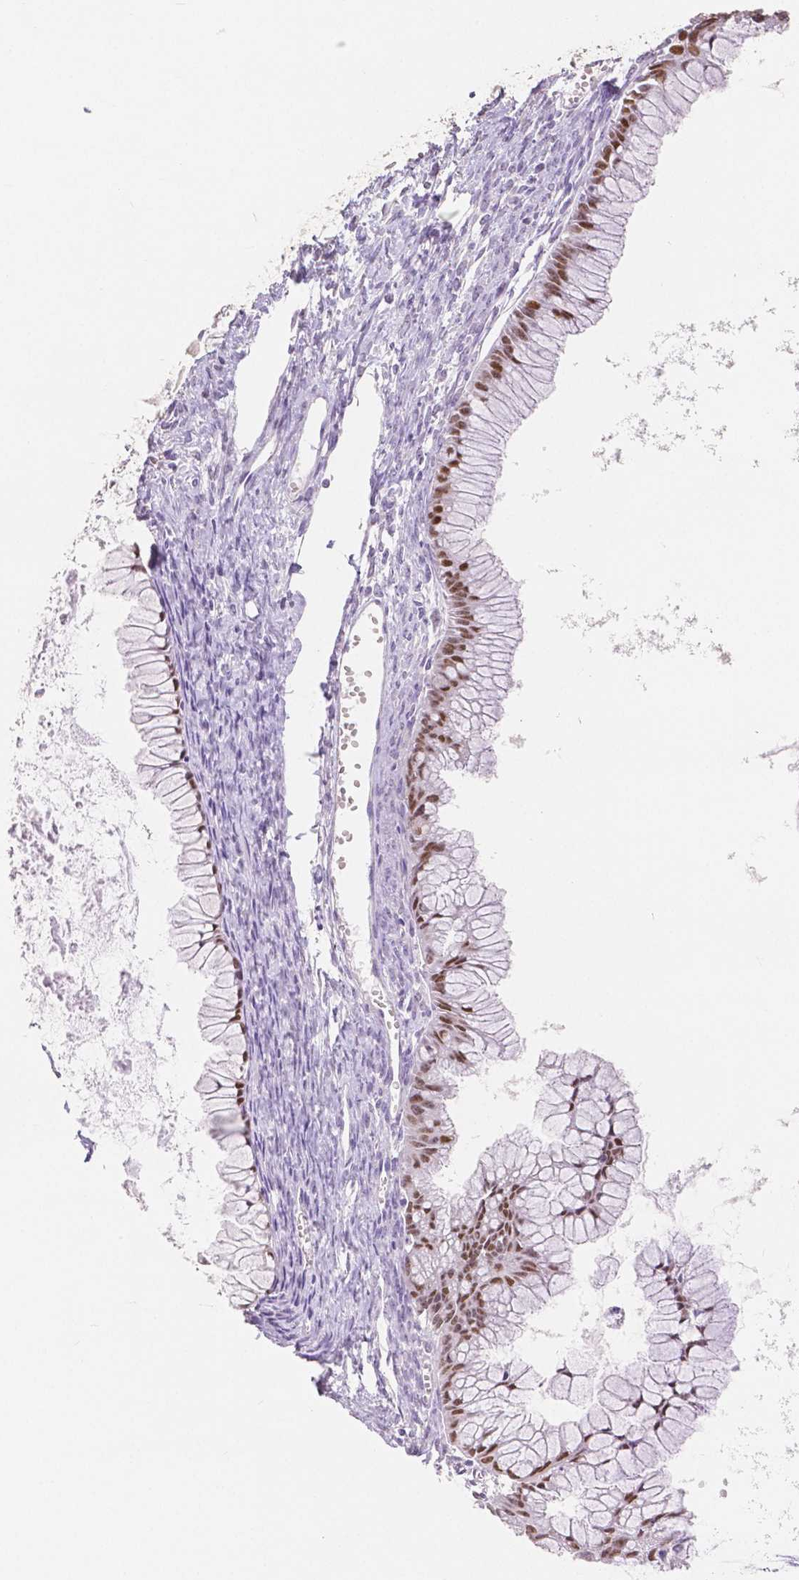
{"staining": {"intensity": "strong", "quantity": ">75%", "location": "nuclear"}, "tissue": "ovarian cancer", "cell_type": "Tumor cells", "image_type": "cancer", "snomed": [{"axis": "morphology", "description": "Cystadenocarcinoma, mucinous, NOS"}, {"axis": "topography", "description": "Ovary"}], "caption": "Tumor cells reveal high levels of strong nuclear staining in about >75% of cells in human ovarian cancer (mucinous cystadenocarcinoma). Using DAB (brown) and hematoxylin (blue) stains, captured at high magnification using brightfield microscopy.", "gene": "HNF1B", "patient": {"sex": "female", "age": 41}}